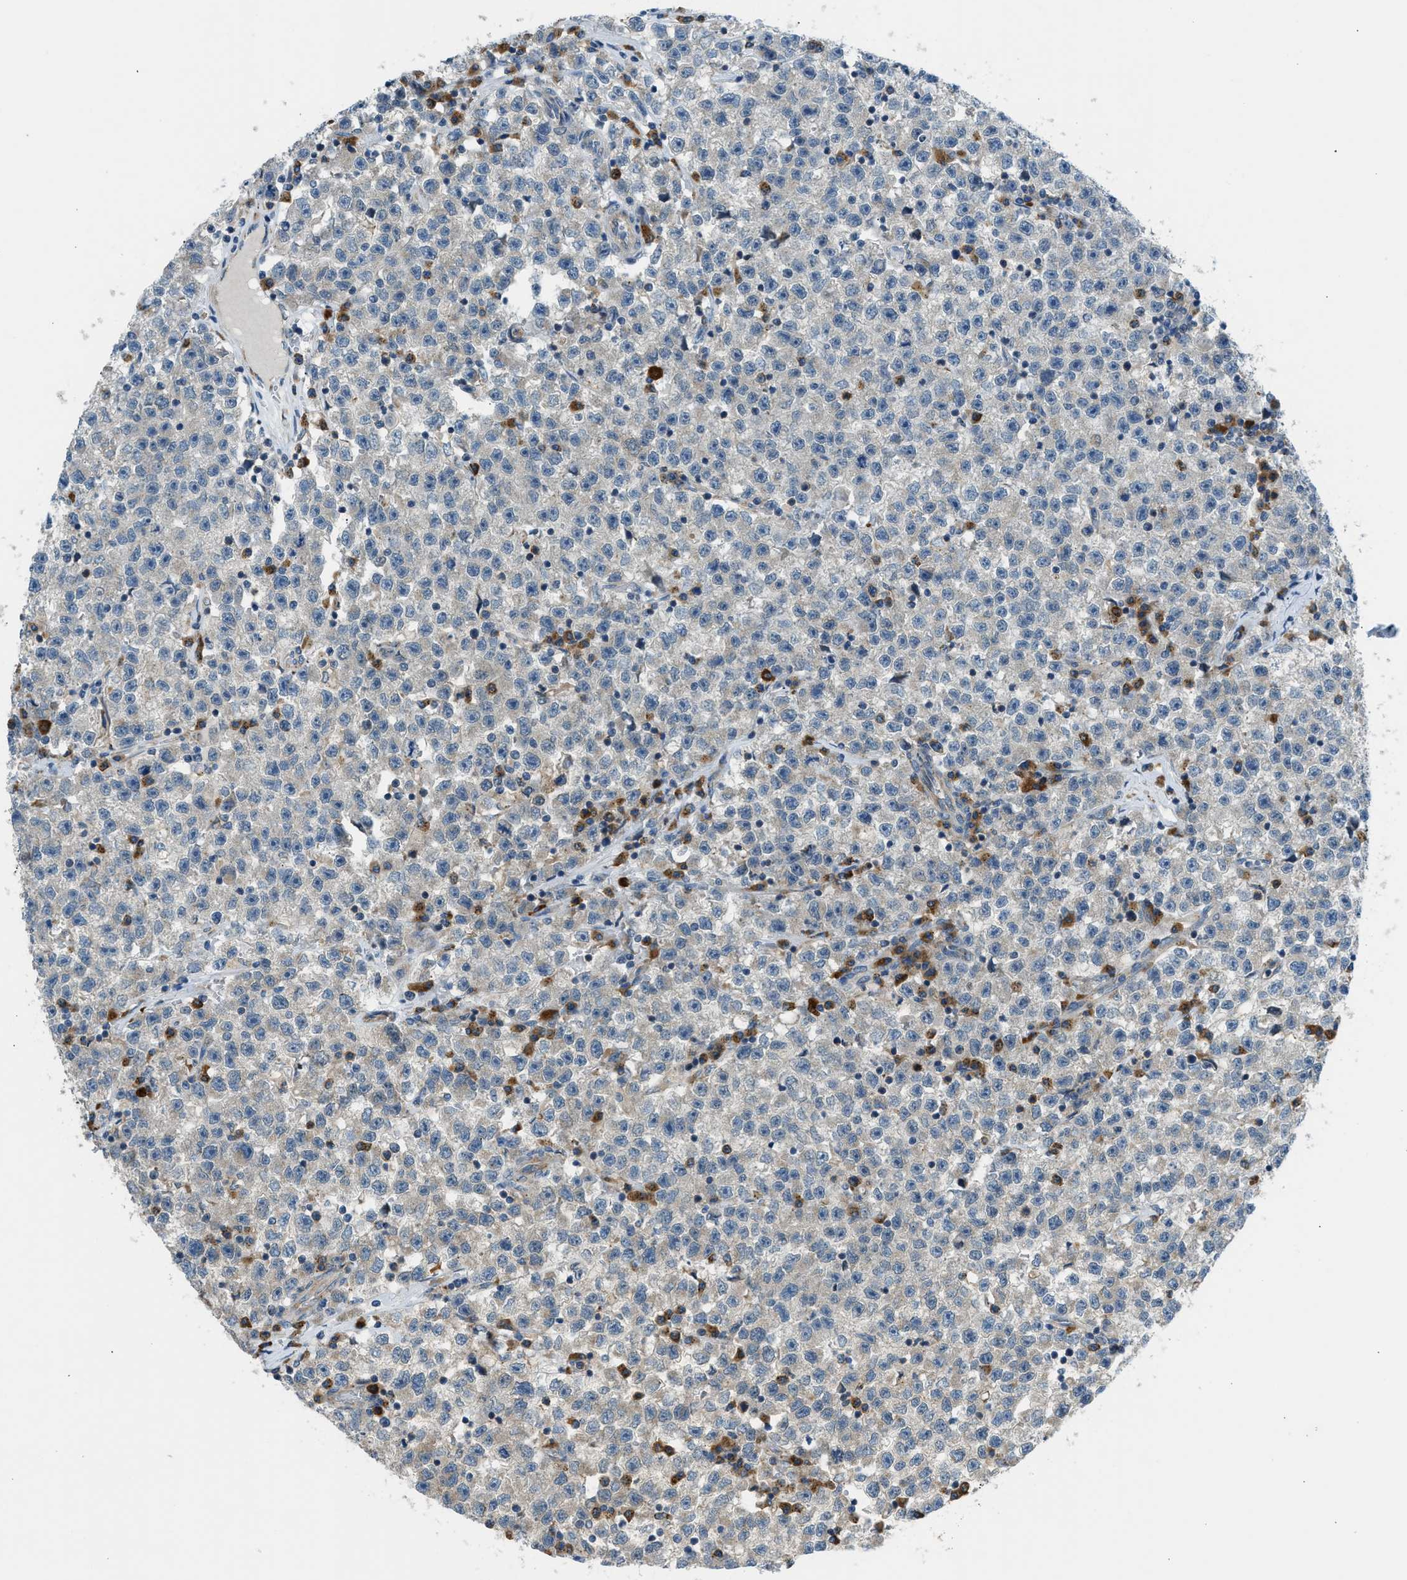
{"staining": {"intensity": "weak", "quantity": "25%-75%", "location": "cytoplasmic/membranous"}, "tissue": "testis cancer", "cell_type": "Tumor cells", "image_type": "cancer", "snomed": [{"axis": "morphology", "description": "Seminoma, NOS"}, {"axis": "topography", "description": "Testis"}], "caption": "The immunohistochemical stain highlights weak cytoplasmic/membranous expression in tumor cells of seminoma (testis) tissue.", "gene": "EDARADD", "patient": {"sex": "male", "age": 22}}